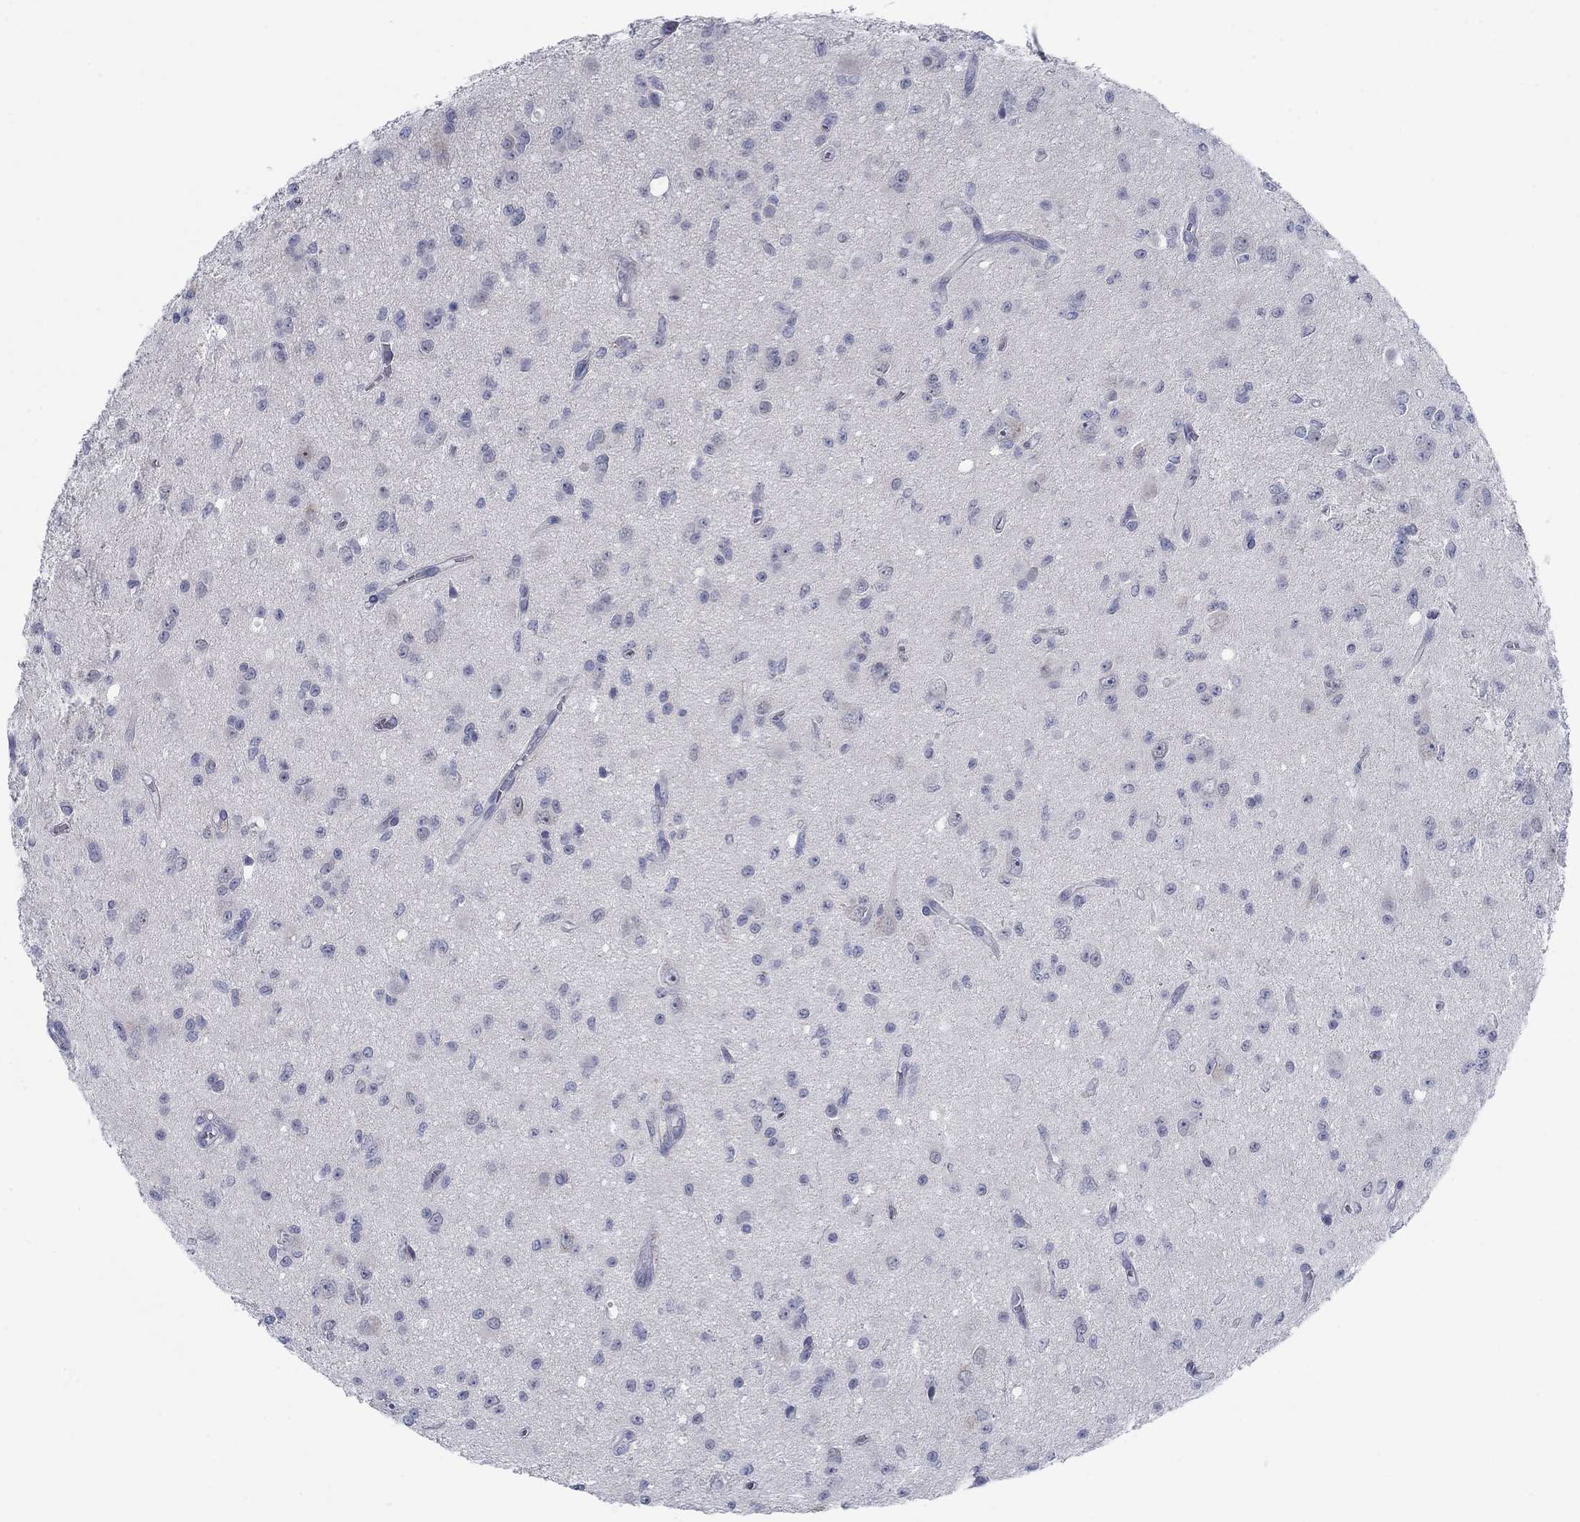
{"staining": {"intensity": "negative", "quantity": "none", "location": "none"}, "tissue": "glioma", "cell_type": "Tumor cells", "image_type": "cancer", "snomed": [{"axis": "morphology", "description": "Glioma, malignant, Low grade"}, {"axis": "topography", "description": "Brain"}], "caption": "Immunohistochemical staining of human malignant low-grade glioma reveals no significant expression in tumor cells. (DAB (3,3'-diaminobenzidine) immunohistochemistry (IHC) with hematoxylin counter stain).", "gene": "DNAL1", "patient": {"sex": "female", "age": 45}}